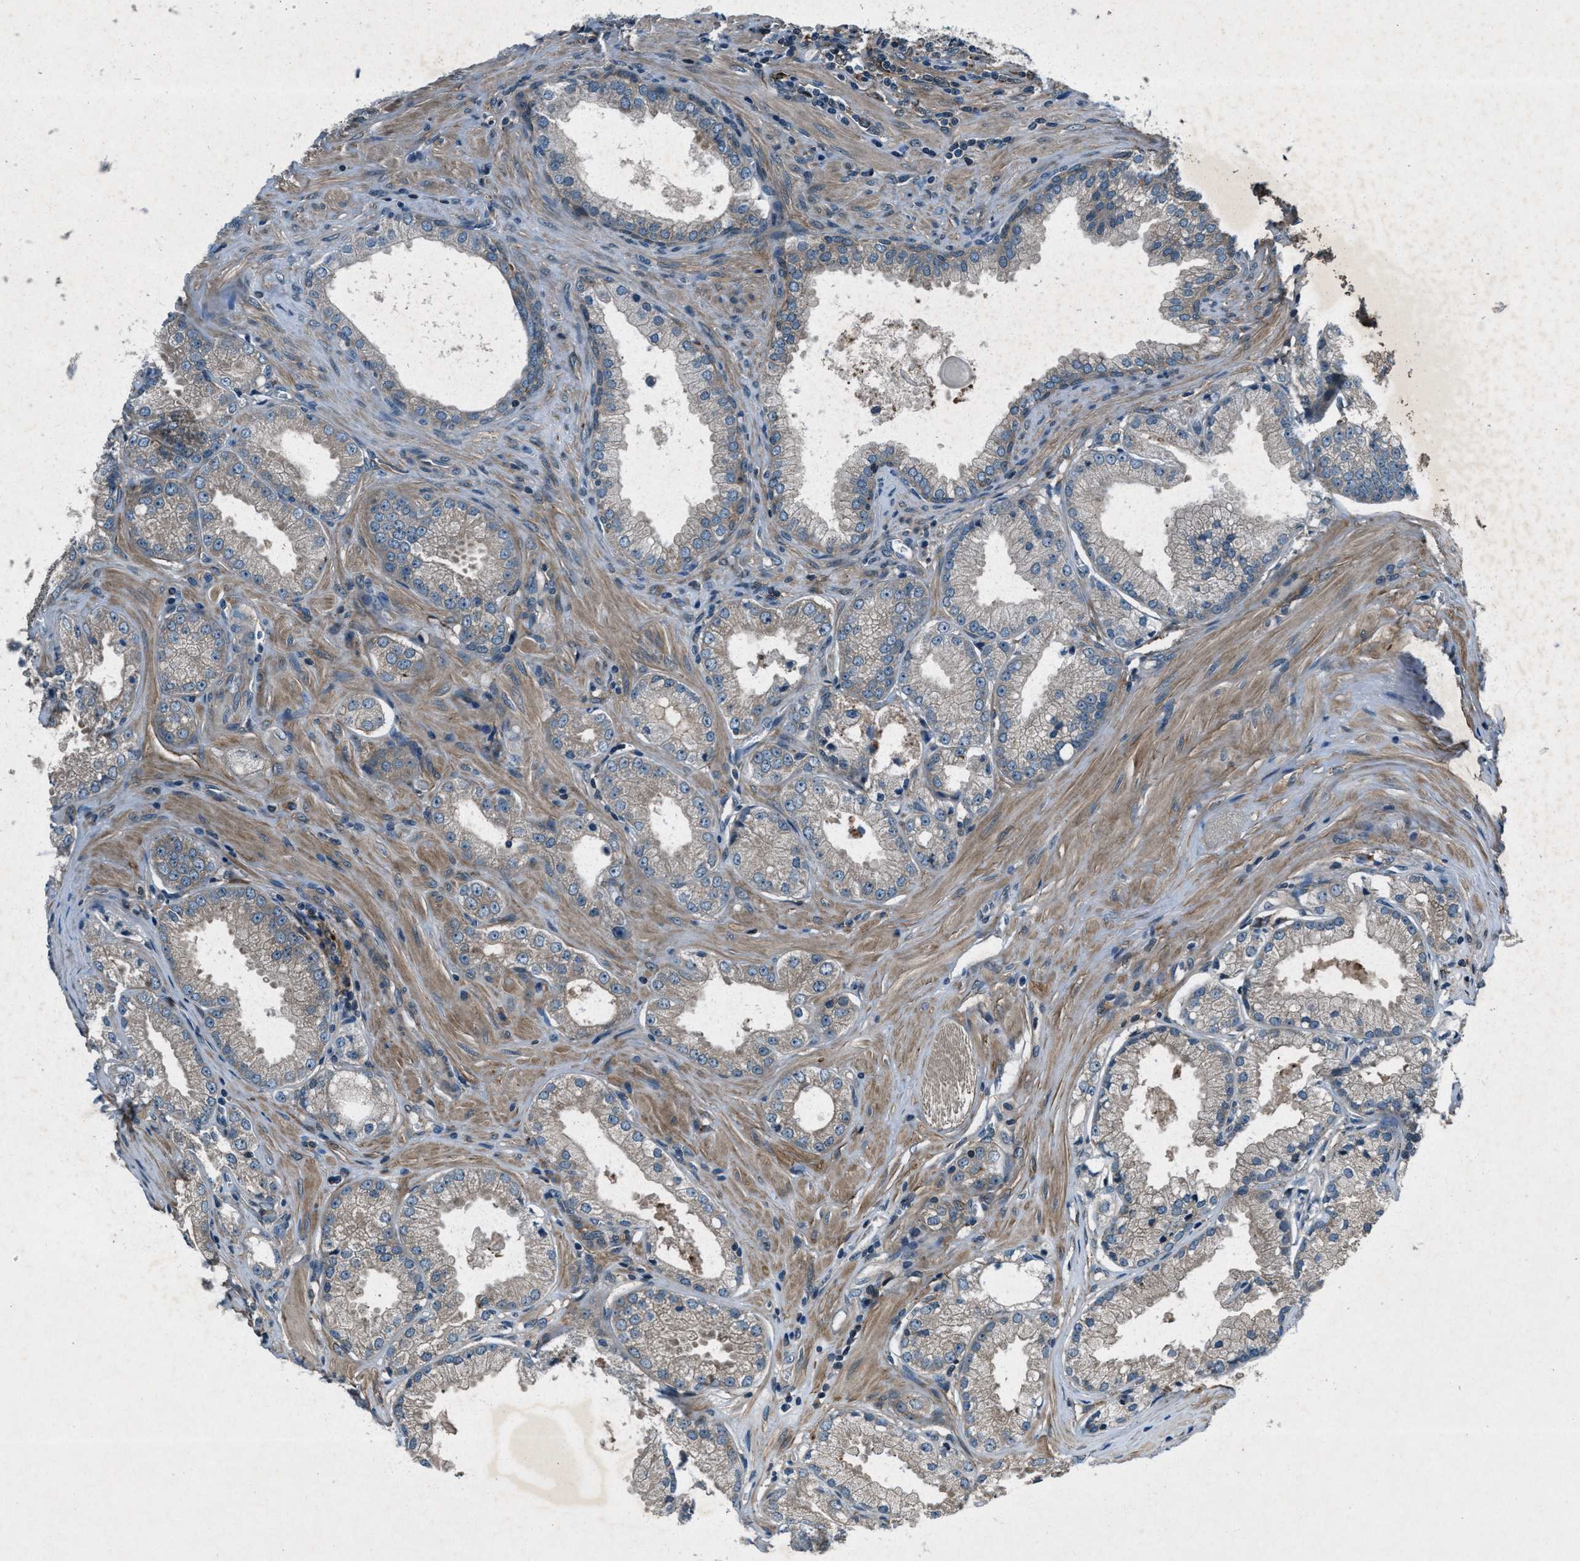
{"staining": {"intensity": "weak", "quantity": "25%-75%", "location": "cytoplasmic/membranous"}, "tissue": "prostate cancer", "cell_type": "Tumor cells", "image_type": "cancer", "snomed": [{"axis": "morphology", "description": "Adenocarcinoma, Low grade"}, {"axis": "topography", "description": "Prostate"}], "caption": "The histopathology image demonstrates staining of prostate adenocarcinoma (low-grade), revealing weak cytoplasmic/membranous protein positivity (brown color) within tumor cells. The protein is shown in brown color, while the nuclei are stained blue.", "gene": "EPSTI1", "patient": {"sex": "male", "age": 57}}